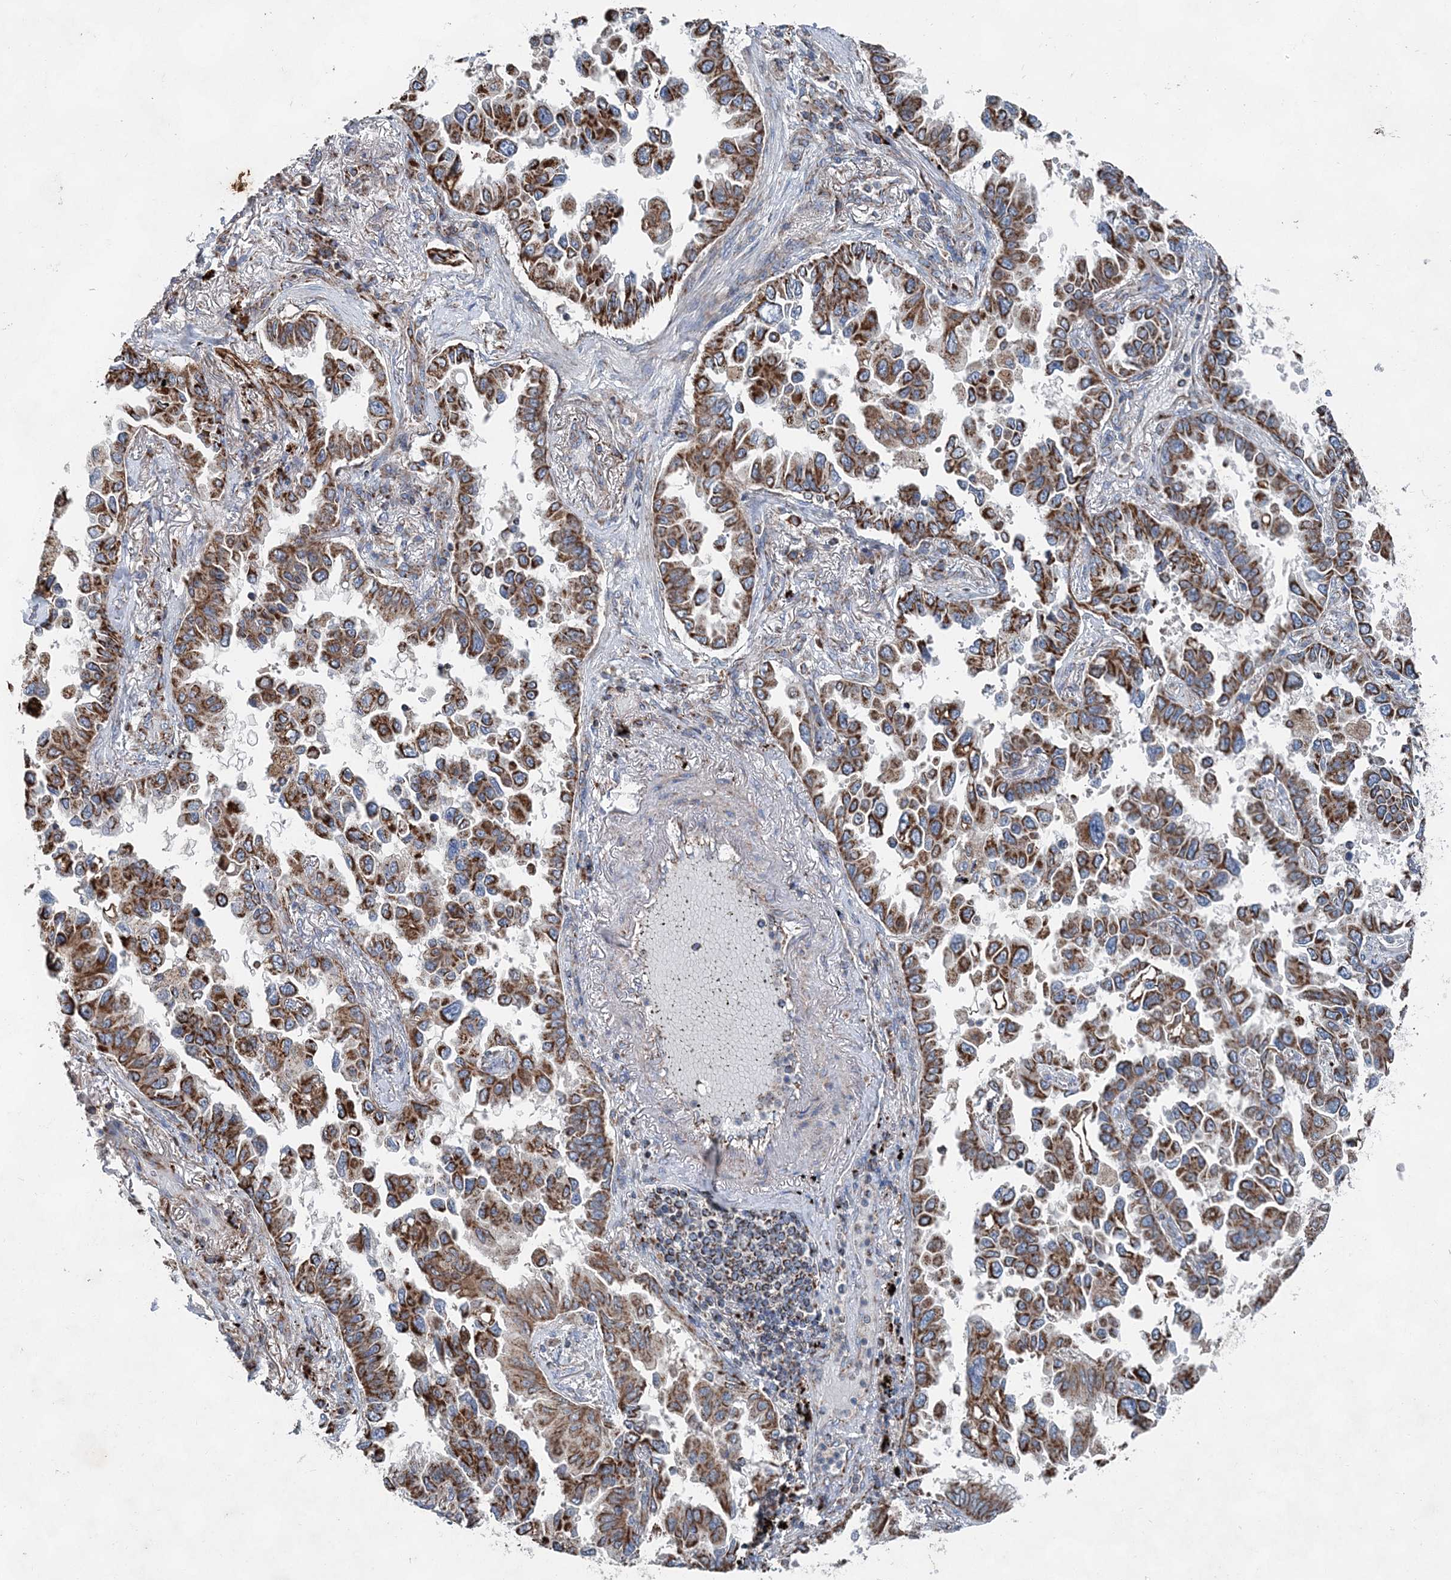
{"staining": {"intensity": "strong", "quantity": ">75%", "location": "cytoplasmic/membranous"}, "tissue": "lung cancer", "cell_type": "Tumor cells", "image_type": "cancer", "snomed": [{"axis": "morphology", "description": "Adenocarcinoma, NOS"}, {"axis": "topography", "description": "Lung"}], "caption": "A high amount of strong cytoplasmic/membranous positivity is identified in approximately >75% of tumor cells in lung cancer tissue.", "gene": "SPAG16", "patient": {"sex": "female", "age": 67}}